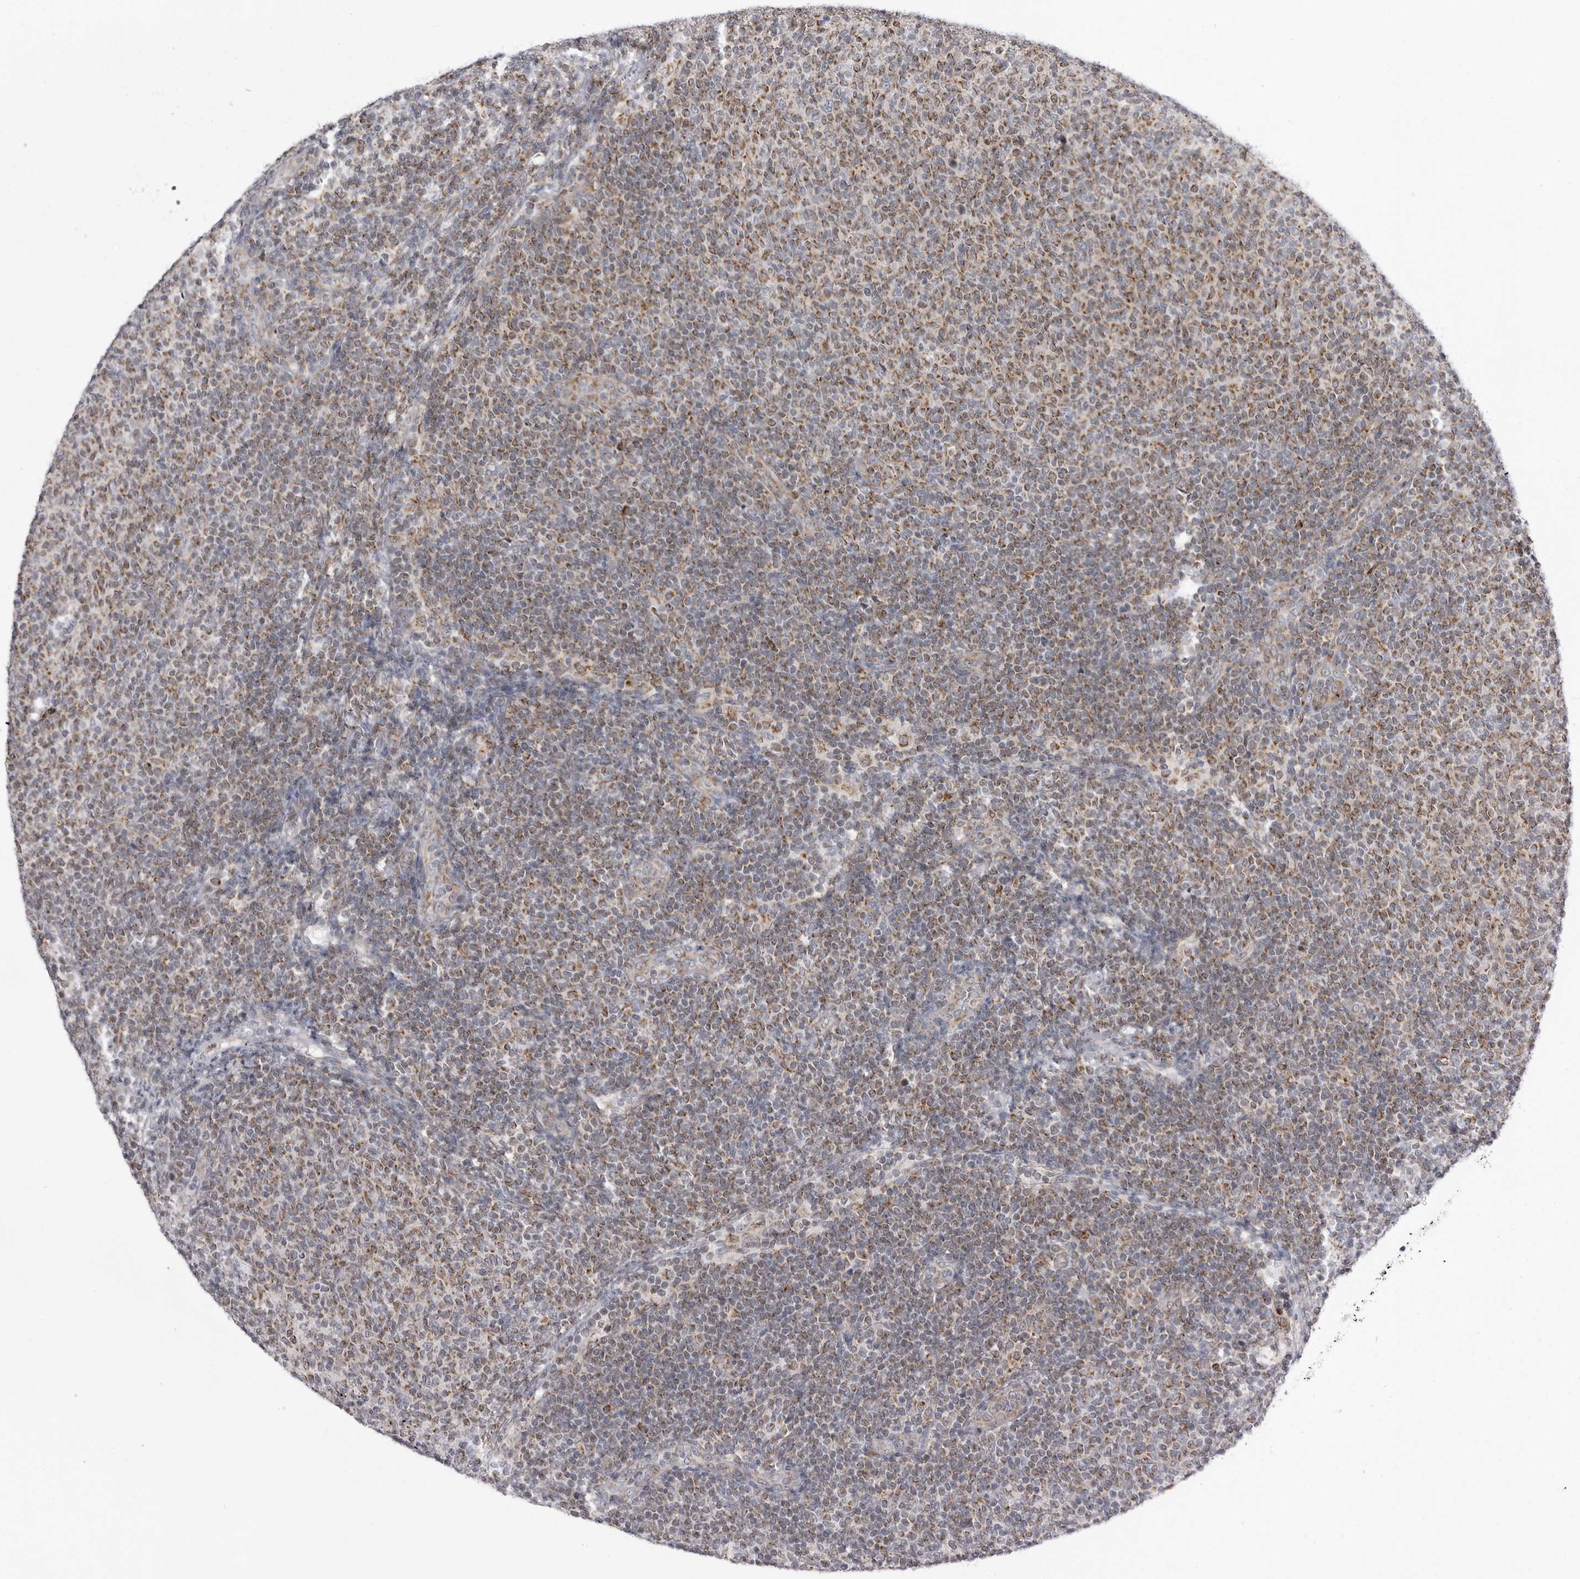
{"staining": {"intensity": "moderate", "quantity": ">75%", "location": "cytoplasmic/membranous"}, "tissue": "lymphoma", "cell_type": "Tumor cells", "image_type": "cancer", "snomed": [{"axis": "morphology", "description": "Malignant lymphoma, non-Hodgkin's type, Low grade"}, {"axis": "topography", "description": "Lymph node"}], "caption": "The histopathology image reveals a brown stain indicating the presence of a protein in the cytoplasmic/membranous of tumor cells in lymphoma.", "gene": "FH", "patient": {"sex": "male", "age": 66}}